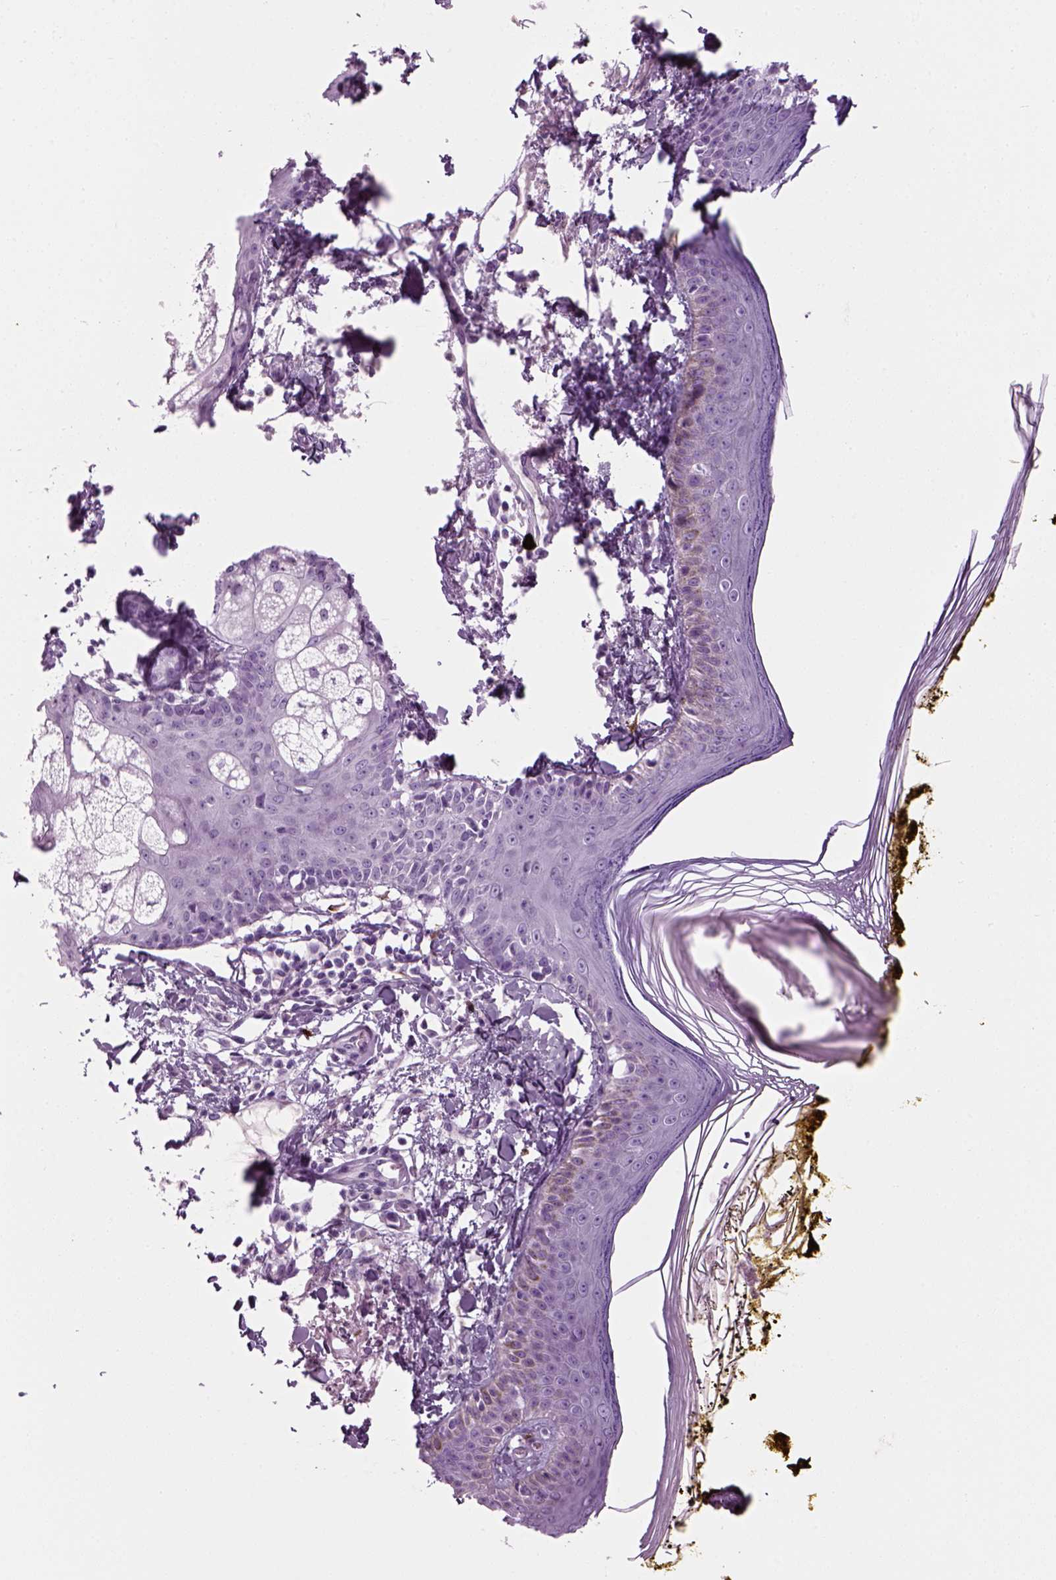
{"staining": {"intensity": "negative", "quantity": "none", "location": "none"}, "tissue": "skin", "cell_type": "Fibroblasts", "image_type": "normal", "snomed": [{"axis": "morphology", "description": "Normal tissue, NOS"}, {"axis": "topography", "description": "Skin"}], "caption": "Fibroblasts show no significant protein positivity in normal skin.", "gene": "MZB1", "patient": {"sex": "male", "age": 76}}